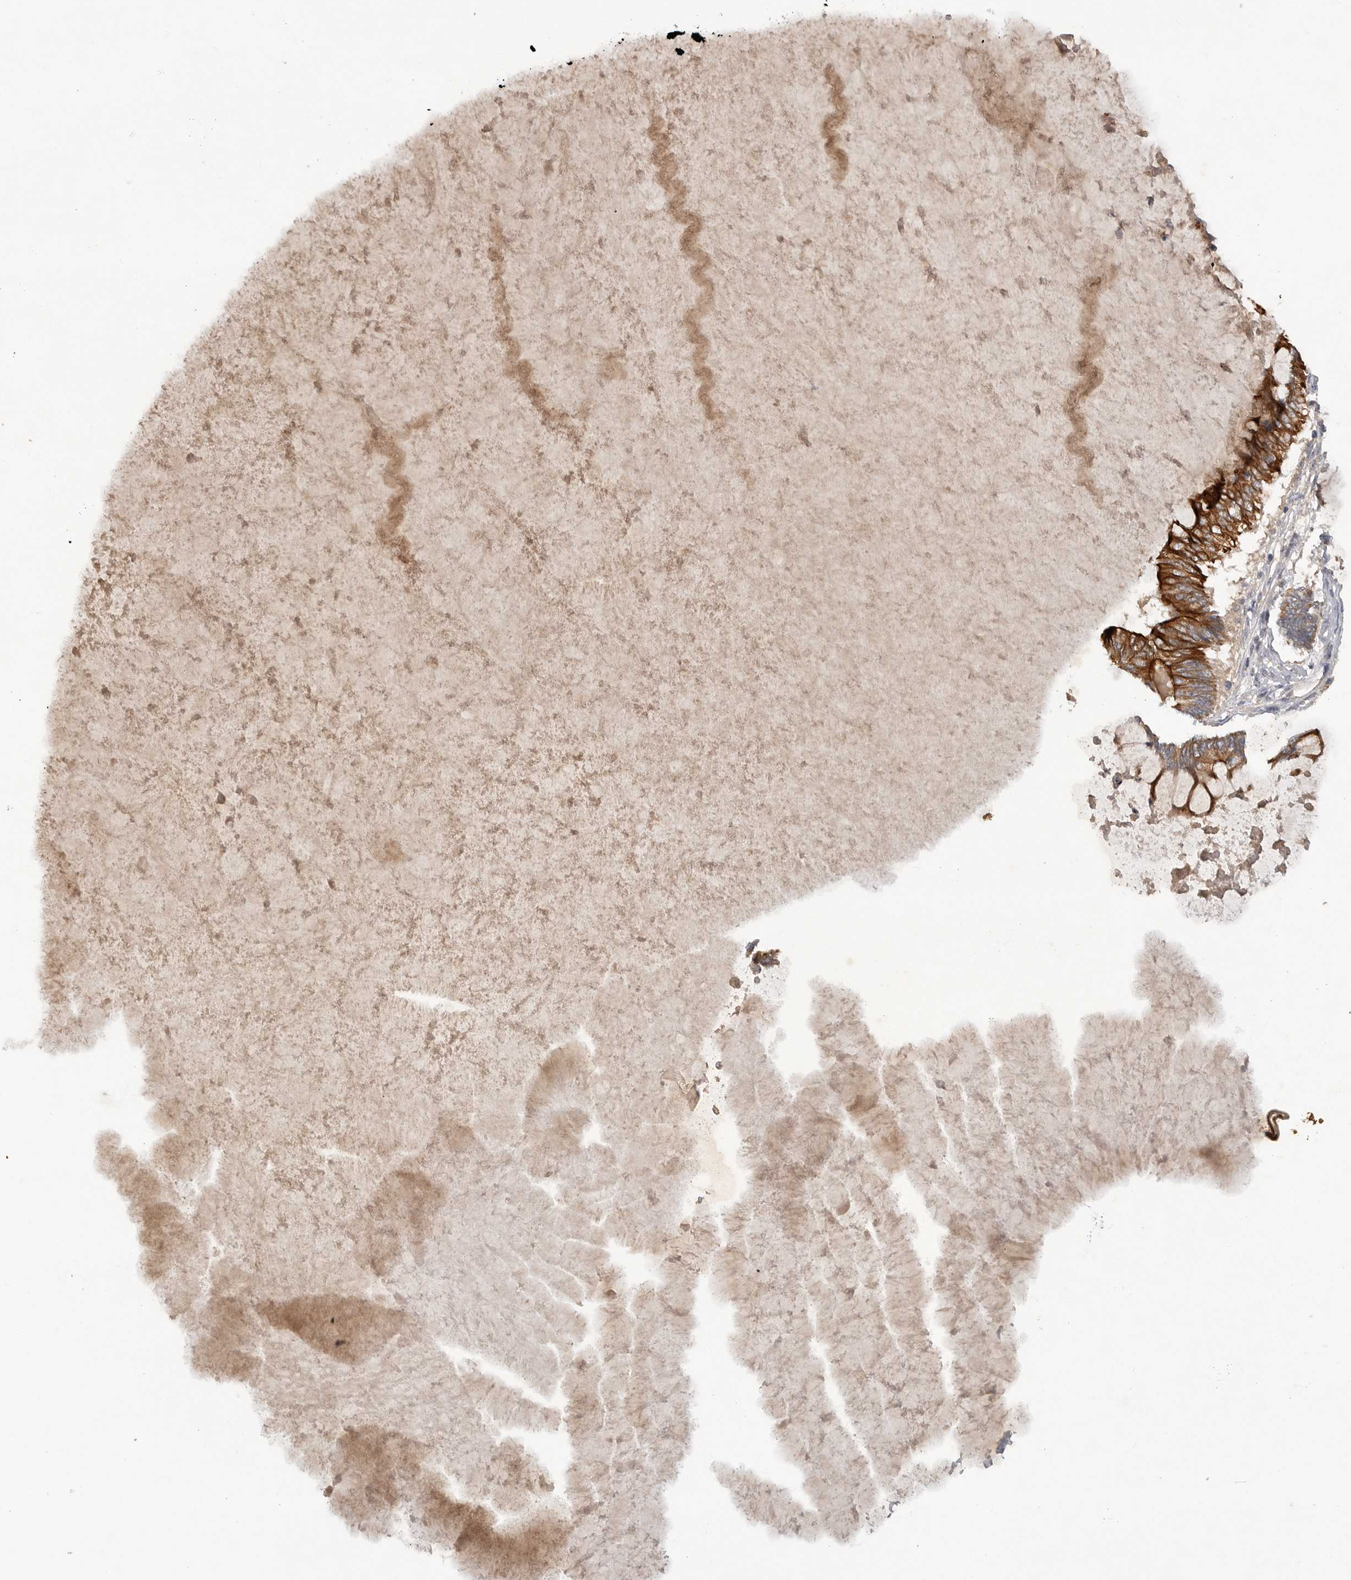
{"staining": {"intensity": "strong", "quantity": ">75%", "location": "cytoplasmic/membranous"}, "tissue": "ovarian cancer", "cell_type": "Tumor cells", "image_type": "cancer", "snomed": [{"axis": "morphology", "description": "Cystadenocarcinoma, mucinous, NOS"}, {"axis": "topography", "description": "Ovary"}], "caption": "Ovarian mucinous cystadenocarcinoma tissue shows strong cytoplasmic/membranous positivity in approximately >75% of tumor cells, visualized by immunohistochemistry. Immunohistochemistry stains the protein of interest in brown and the nuclei are stained blue.", "gene": "DHDDS", "patient": {"sex": "female", "age": 61}}